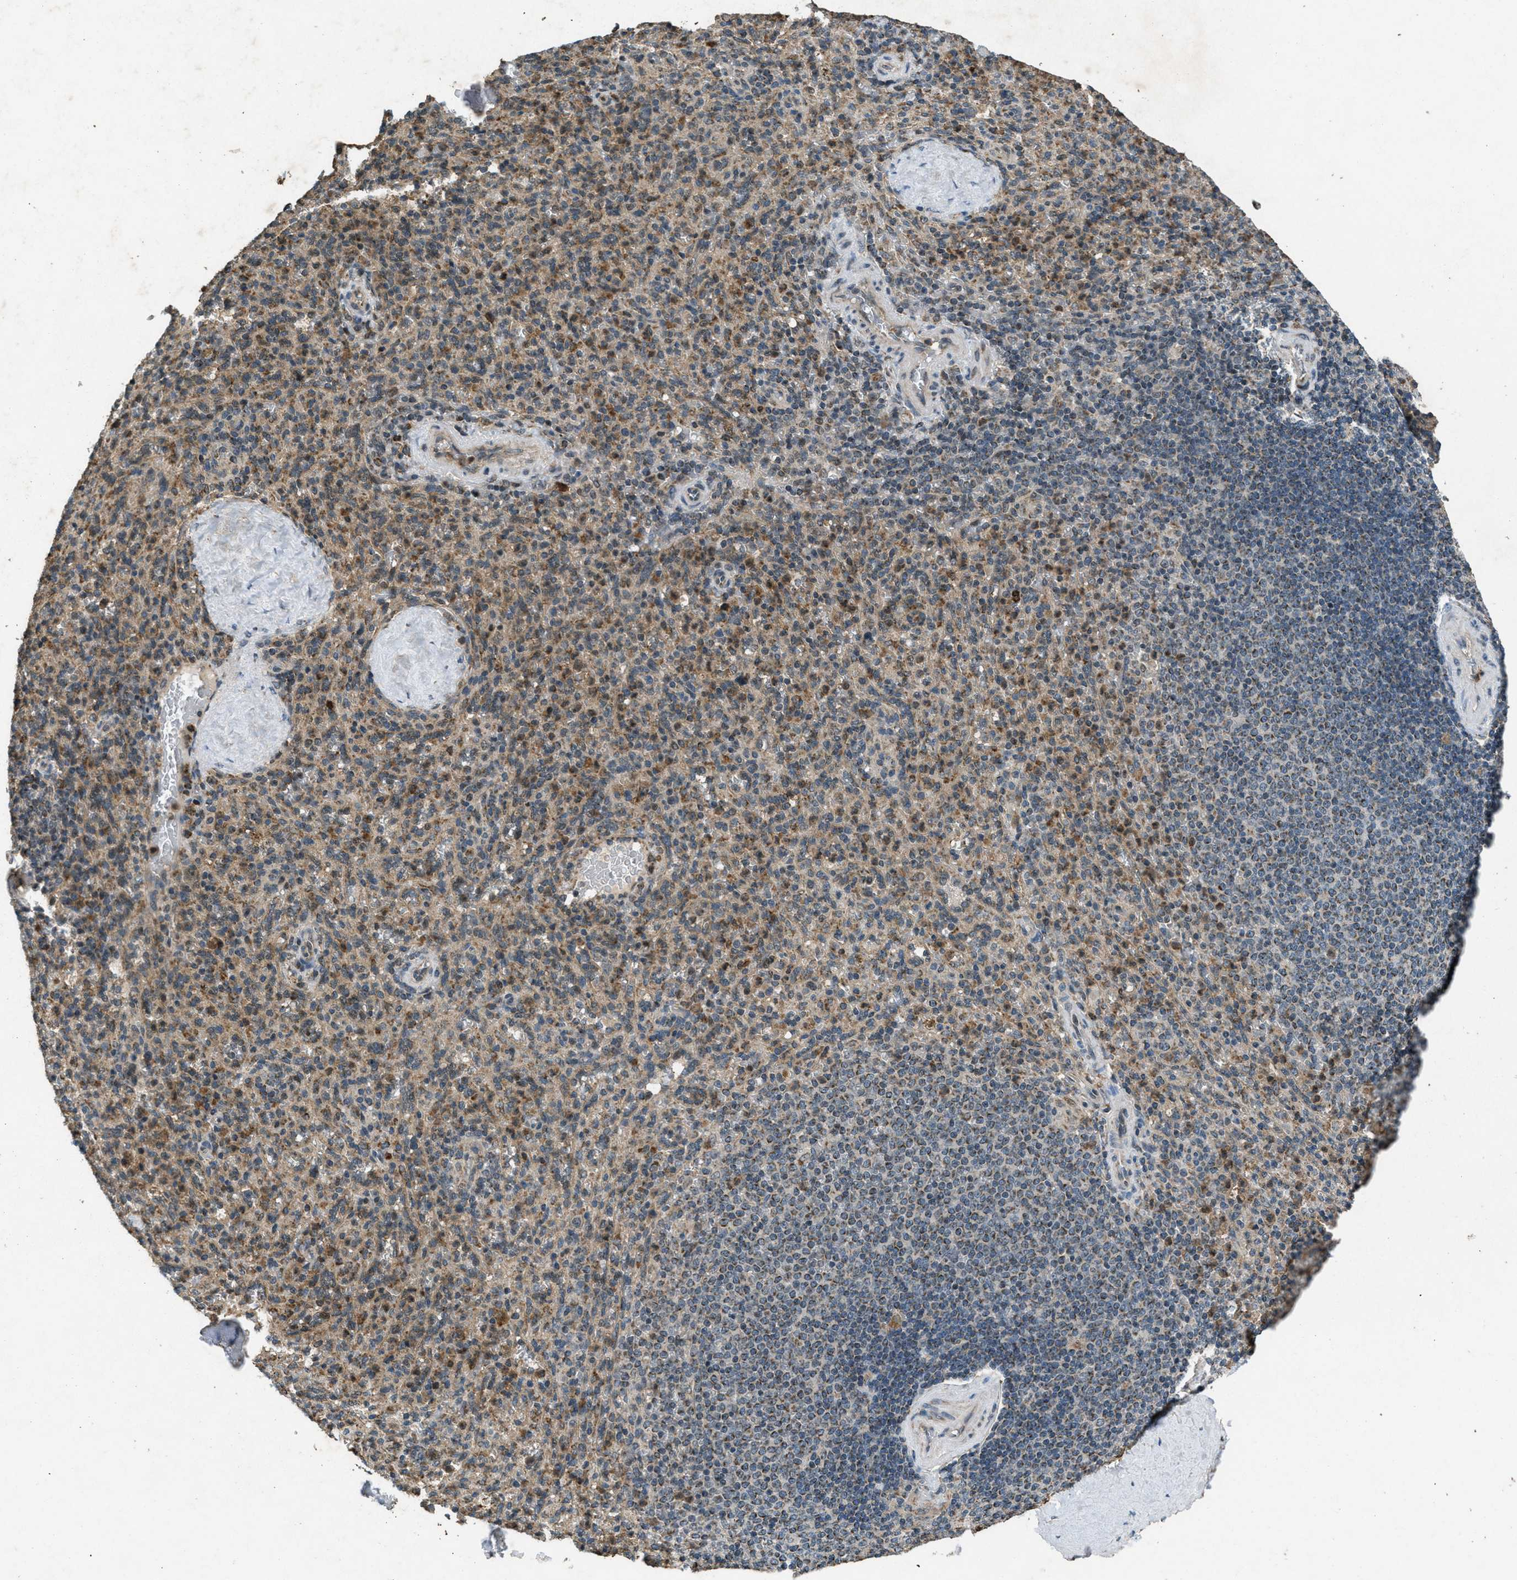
{"staining": {"intensity": "moderate", "quantity": ">75%", "location": "cytoplasmic/membranous"}, "tissue": "spleen", "cell_type": "Cells in red pulp", "image_type": "normal", "snomed": [{"axis": "morphology", "description": "Normal tissue, NOS"}, {"axis": "topography", "description": "Spleen"}], "caption": "IHC staining of normal spleen, which displays medium levels of moderate cytoplasmic/membranous expression in approximately >75% of cells in red pulp indicating moderate cytoplasmic/membranous protein staining. The staining was performed using DAB (3,3'-diaminobenzidine) (brown) for protein detection and nuclei were counterstained in hematoxylin (blue).", "gene": "PPP1R15A", "patient": {"sex": "male", "age": 36}}